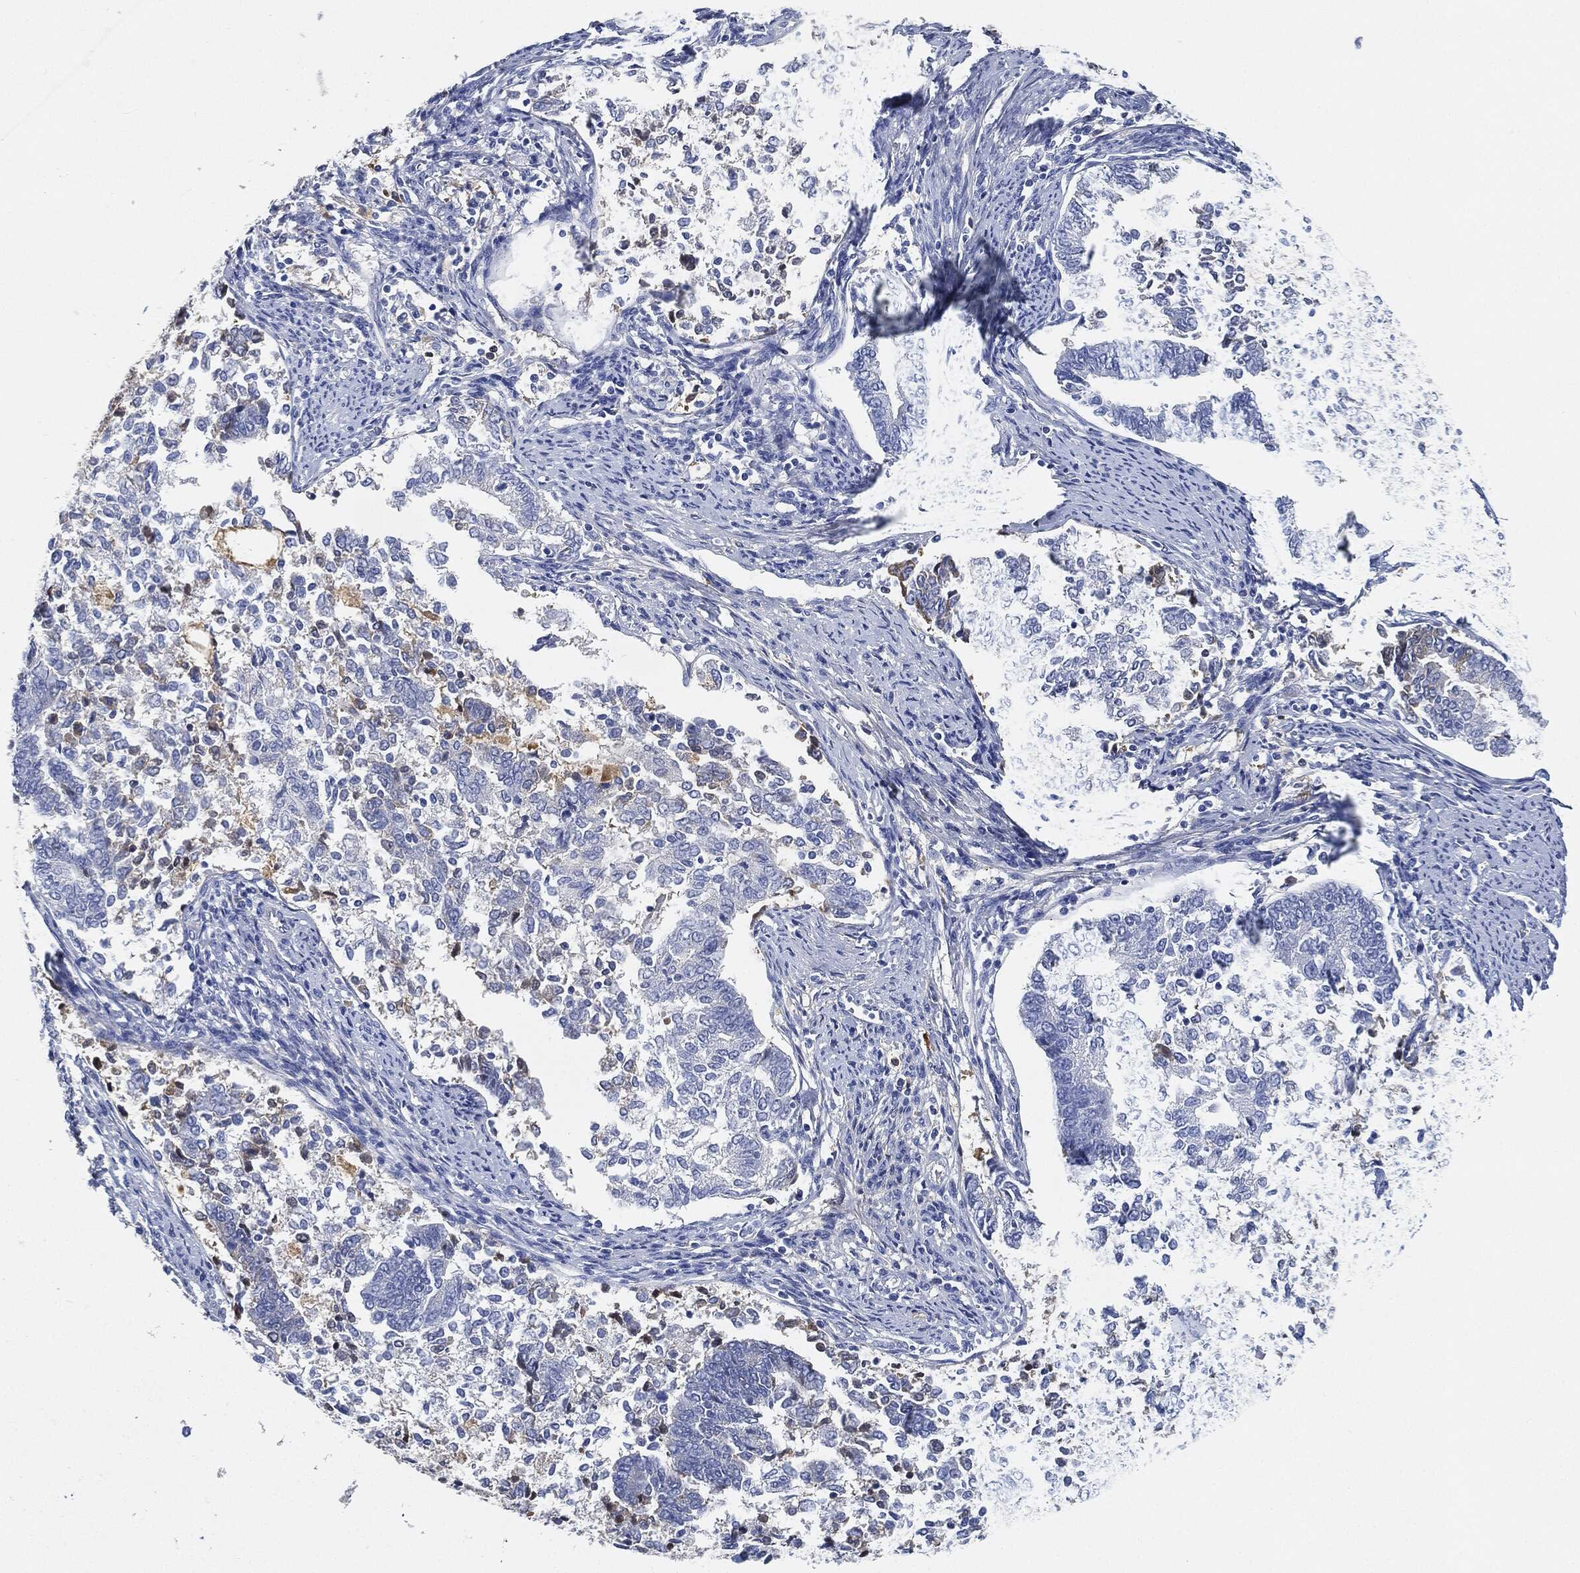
{"staining": {"intensity": "negative", "quantity": "none", "location": "none"}, "tissue": "endometrial cancer", "cell_type": "Tumor cells", "image_type": "cancer", "snomed": [{"axis": "morphology", "description": "Adenocarcinoma, NOS"}, {"axis": "topography", "description": "Endometrium"}], "caption": "A high-resolution photomicrograph shows immunohistochemistry staining of endometrial adenocarcinoma, which displays no significant staining in tumor cells. (Stains: DAB IHC with hematoxylin counter stain, Microscopy: brightfield microscopy at high magnification).", "gene": "IGLV6-57", "patient": {"sex": "female", "age": 65}}